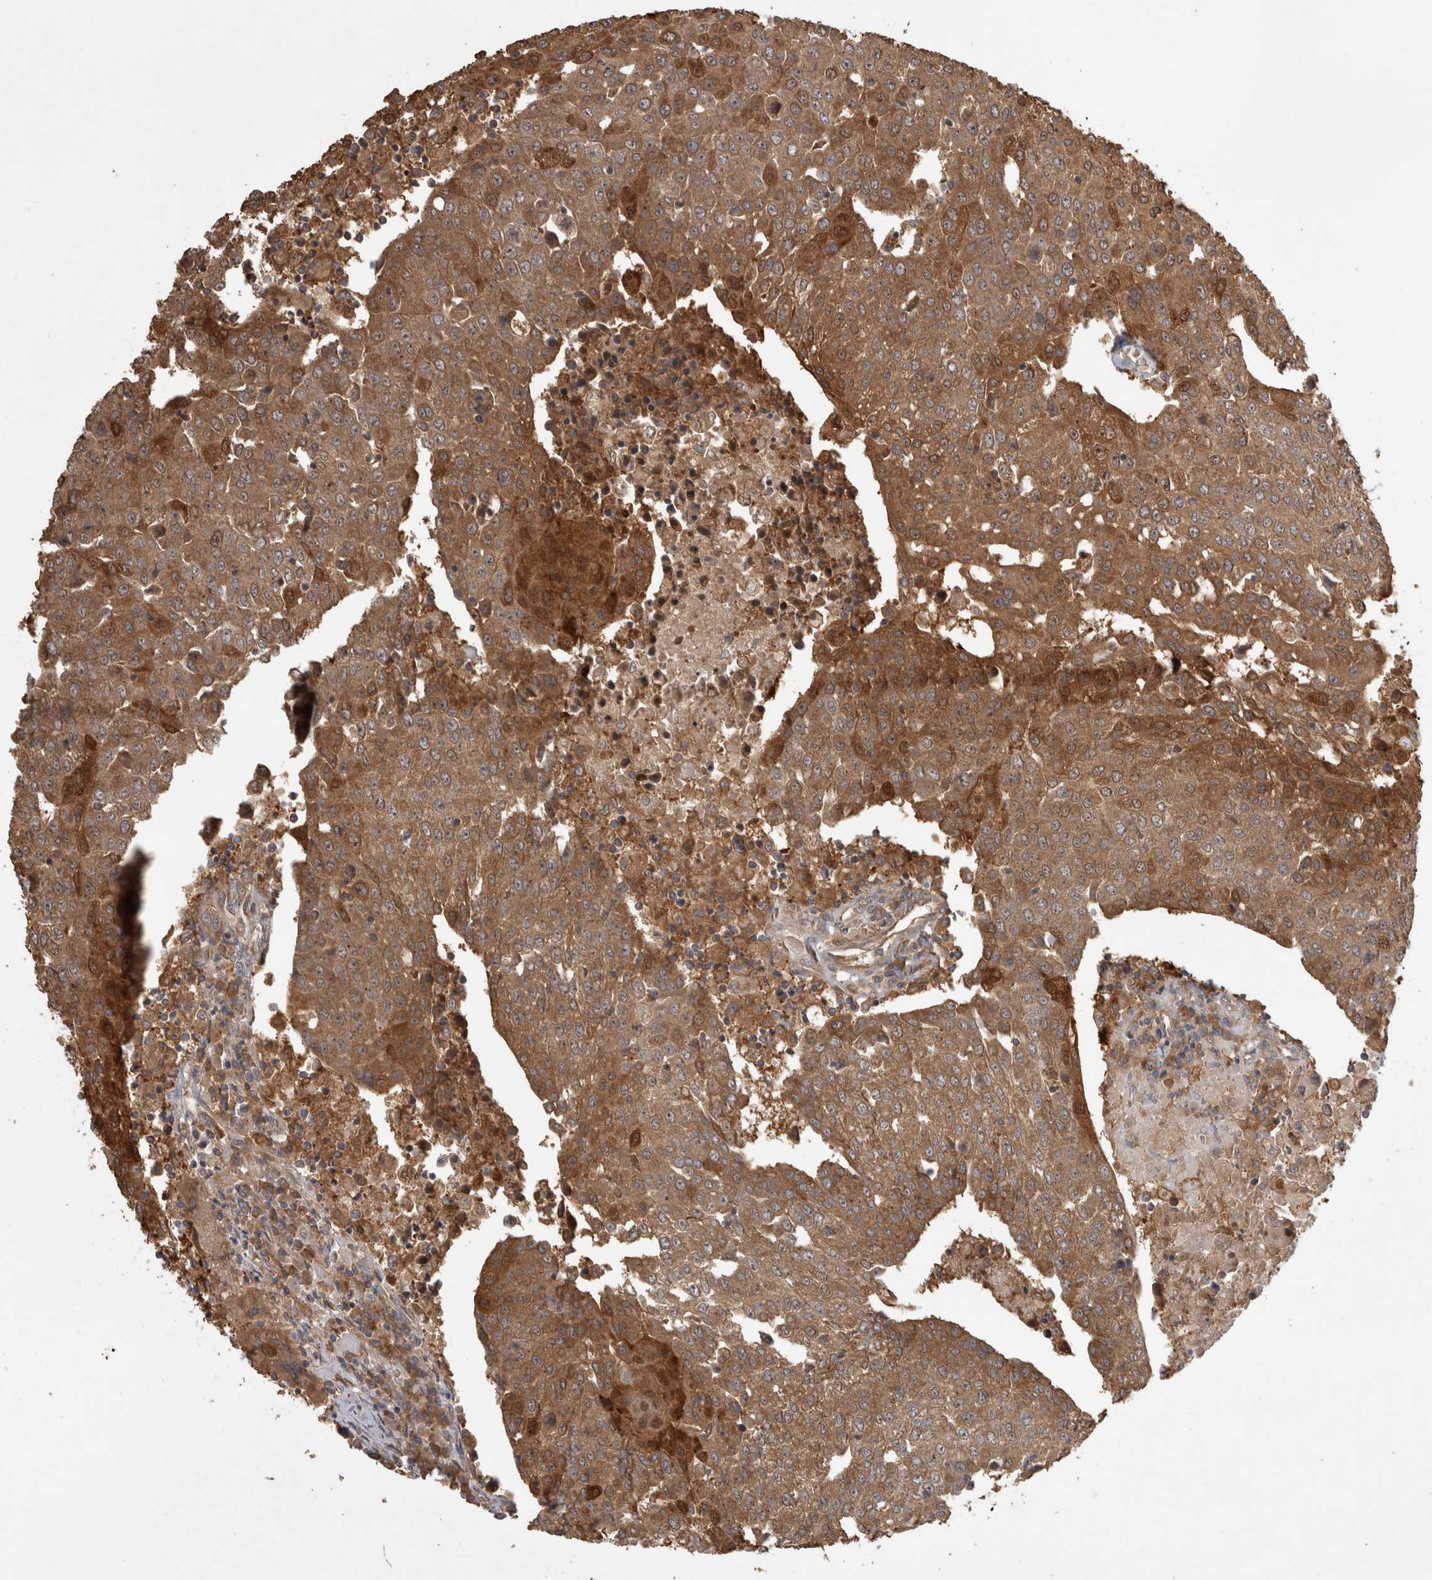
{"staining": {"intensity": "strong", "quantity": ">75%", "location": "cytoplasmic/membranous"}, "tissue": "urothelial cancer", "cell_type": "Tumor cells", "image_type": "cancer", "snomed": [{"axis": "morphology", "description": "Urothelial carcinoma, High grade"}, {"axis": "topography", "description": "Urinary bladder"}], "caption": "Human urothelial cancer stained with a protein marker displays strong staining in tumor cells.", "gene": "MICU3", "patient": {"sex": "female", "age": 85}}